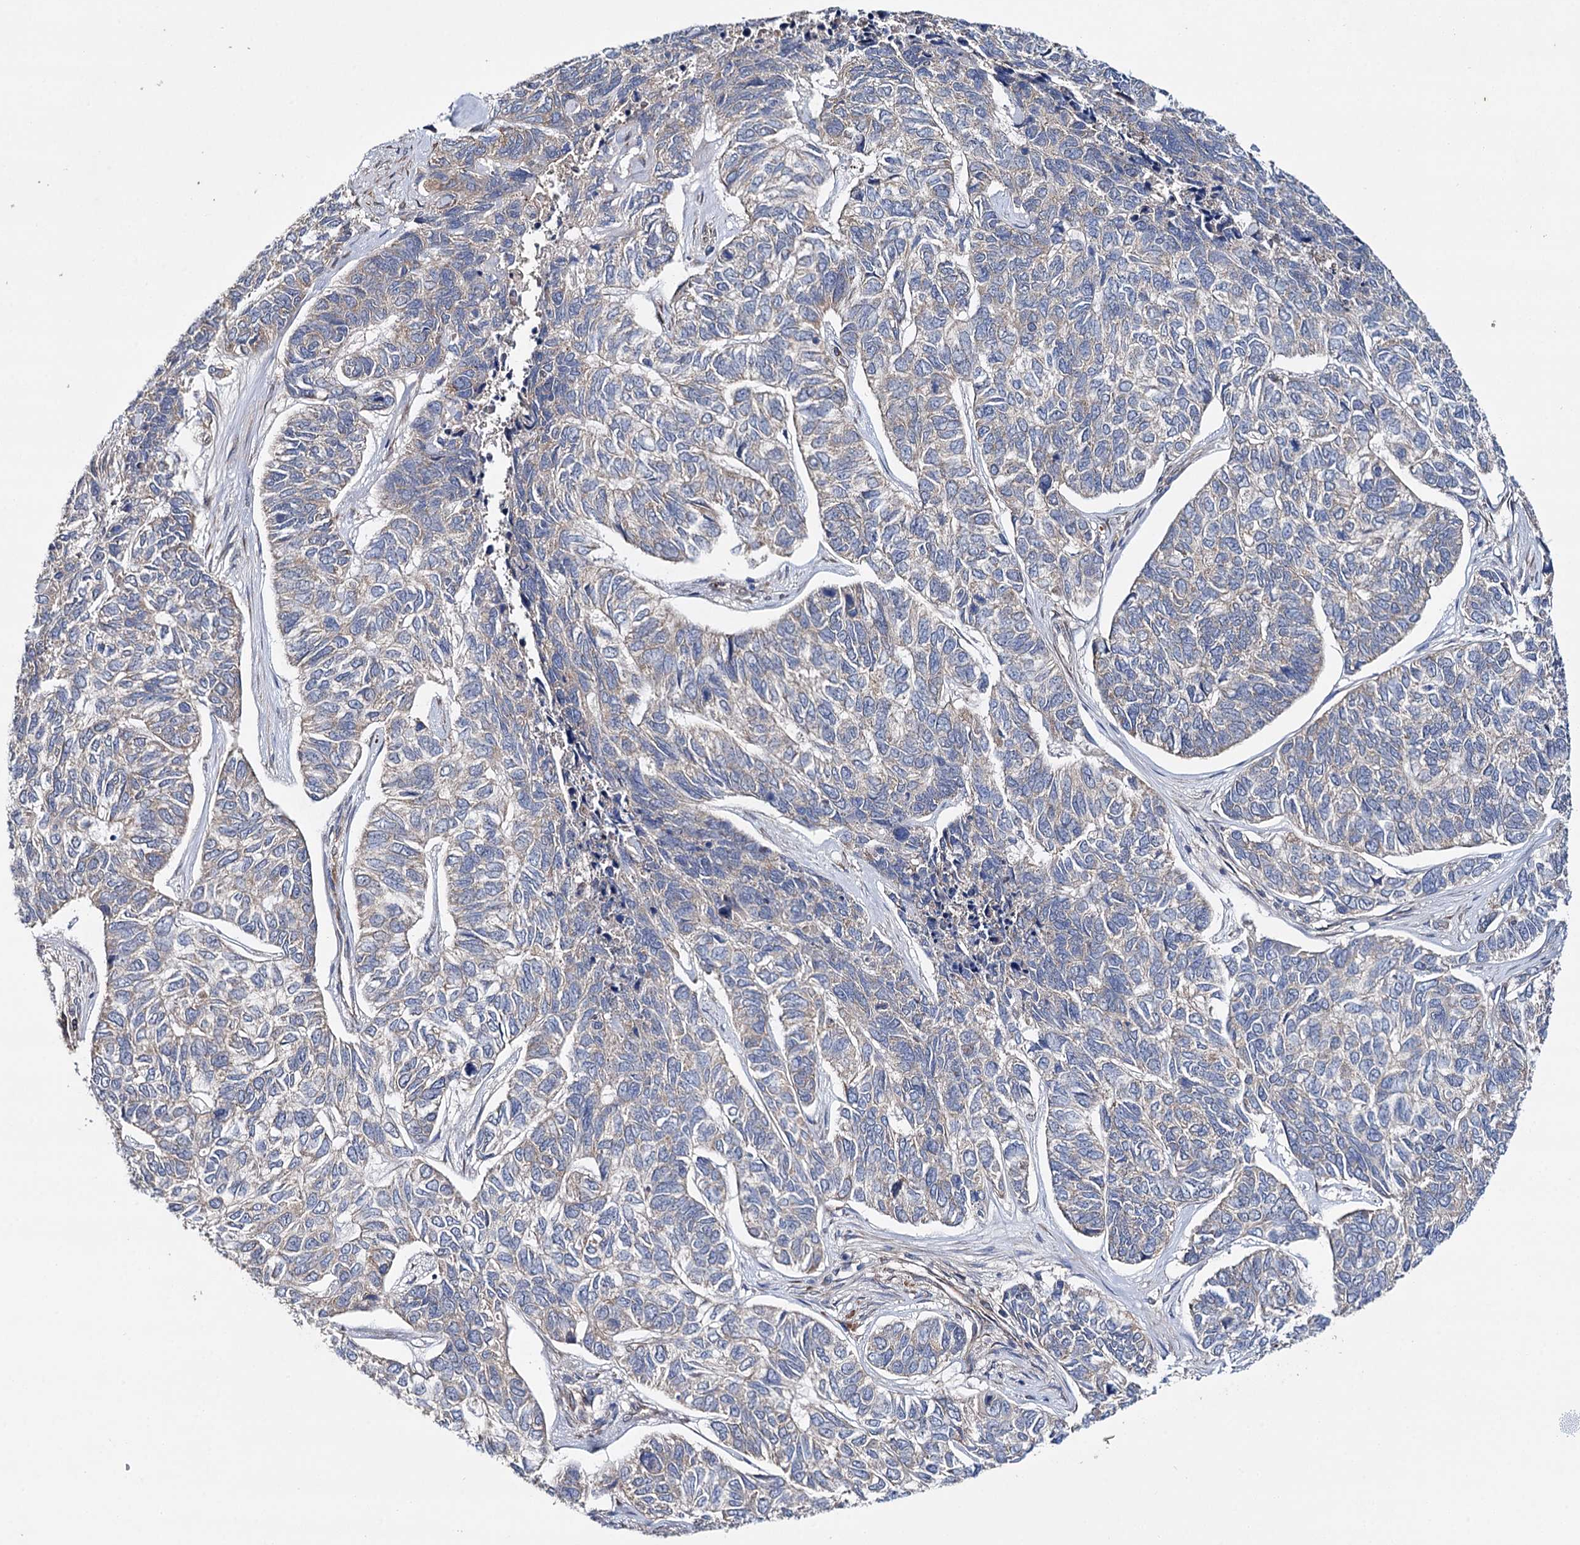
{"staining": {"intensity": "weak", "quantity": "<25%", "location": "cytoplasmic/membranous"}, "tissue": "skin cancer", "cell_type": "Tumor cells", "image_type": "cancer", "snomed": [{"axis": "morphology", "description": "Basal cell carcinoma"}, {"axis": "topography", "description": "Skin"}], "caption": "Histopathology image shows no protein positivity in tumor cells of skin cancer (basal cell carcinoma) tissue.", "gene": "SPATS2", "patient": {"sex": "female", "age": 65}}